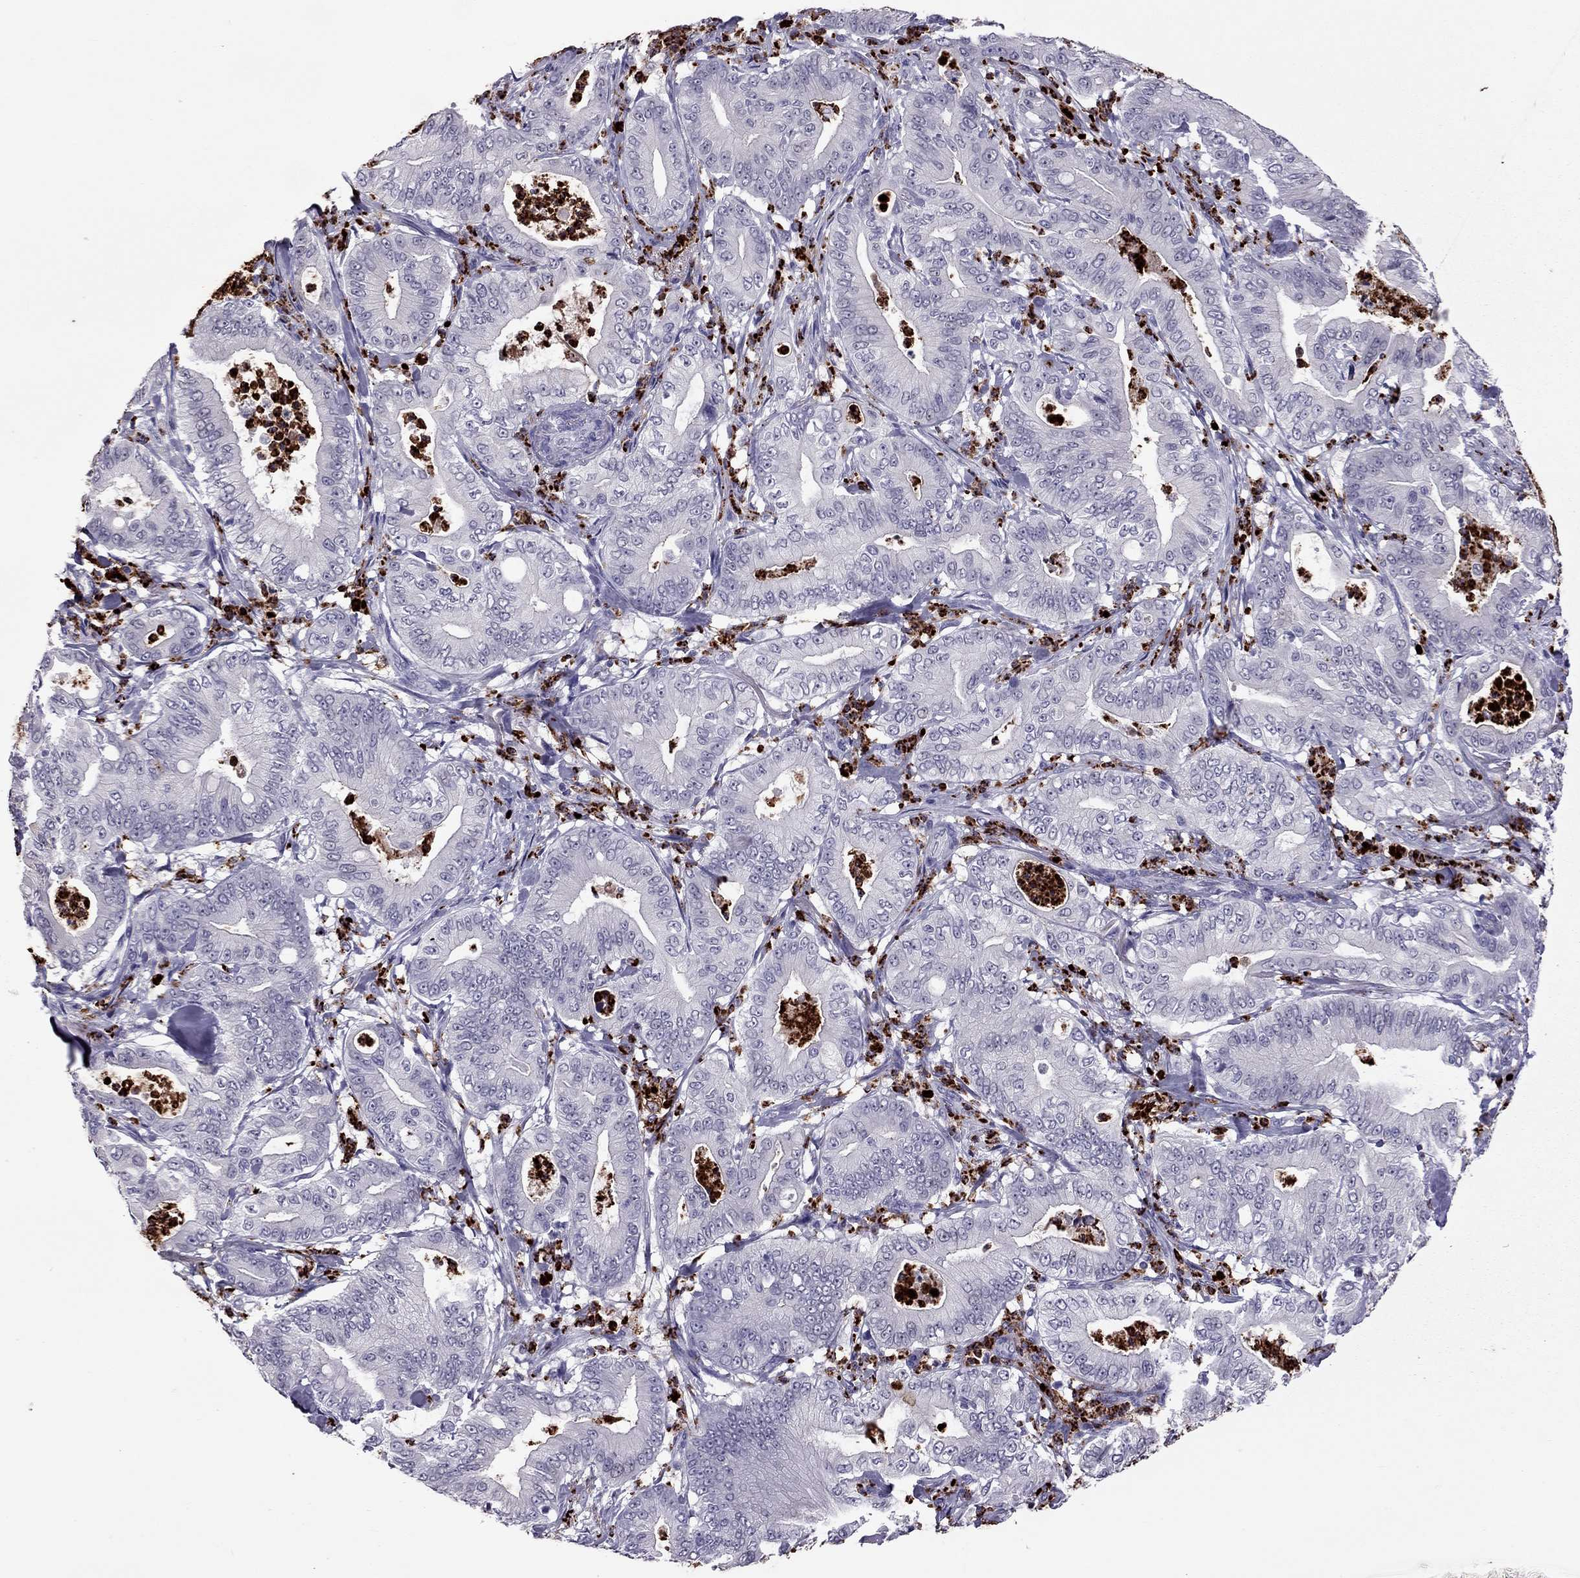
{"staining": {"intensity": "negative", "quantity": "none", "location": "none"}, "tissue": "pancreatic cancer", "cell_type": "Tumor cells", "image_type": "cancer", "snomed": [{"axis": "morphology", "description": "Adenocarcinoma, NOS"}, {"axis": "topography", "description": "Pancreas"}], "caption": "This is an immunohistochemistry micrograph of human adenocarcinoma (pancreatic). There is no positivity in tumor cells.", "gene": "CCL27", "patient": {"sex": "male", "age": 71}}